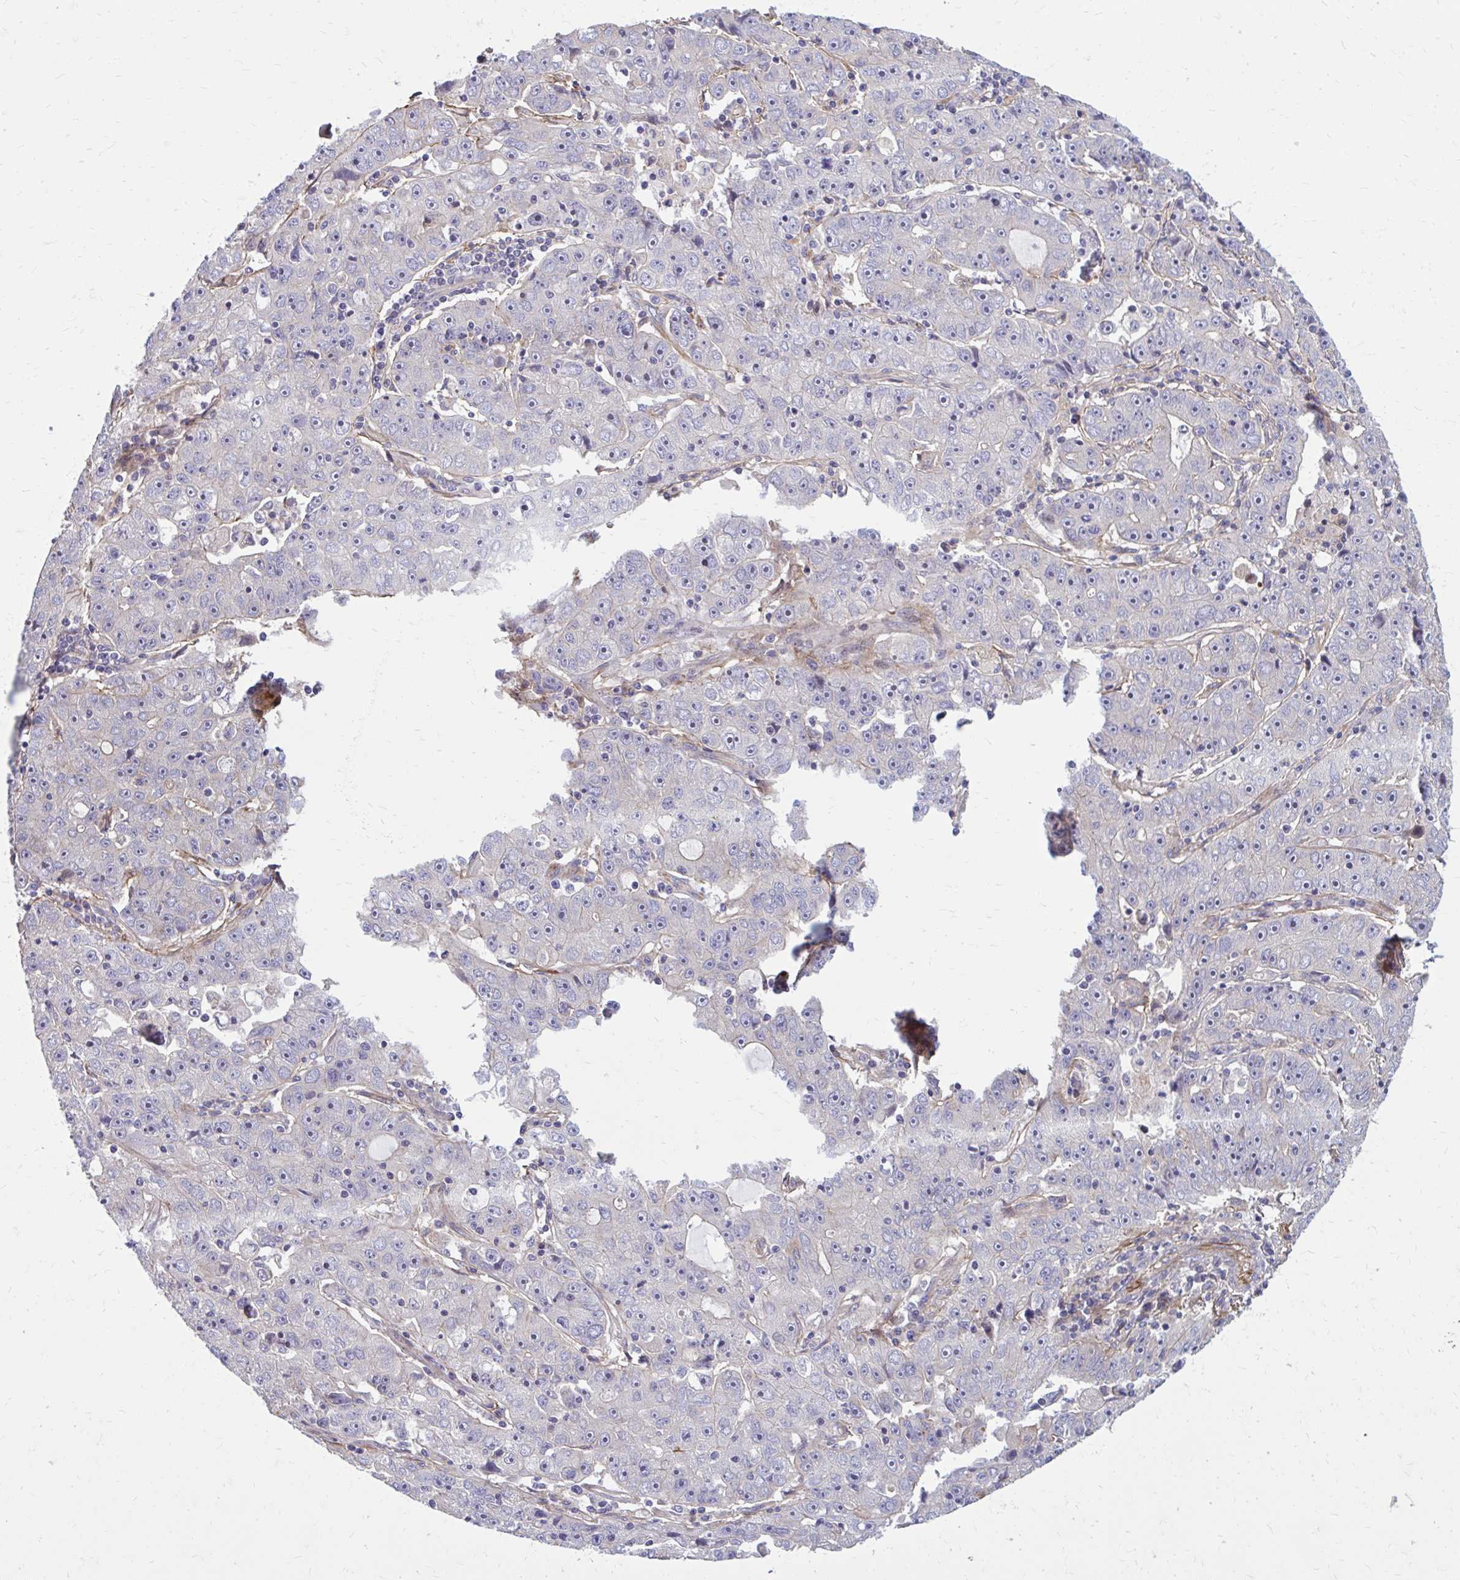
{"staining": {"intensity": "negative", "quantity": "none", "location": "none"}, "tissue": "lung cancer", "cell_type": "Tumor cells", "image_type": "cancer", "snomed": [{"axis": "morphology", "description": "Normal morphology"}, {"axis": "morphology", "description": "Adenocarcinoma, NOS"}, {"axis": "topography", "description": "Lymph node"}, {"axis": "topography", "description": "Lung"}], "caption": "Immunohistochemical staining of human lung adenocarcinoma shows no significant staining in tumor cells.", "gene": "FAP", "patient": {"sex": "female", "age": 57}}